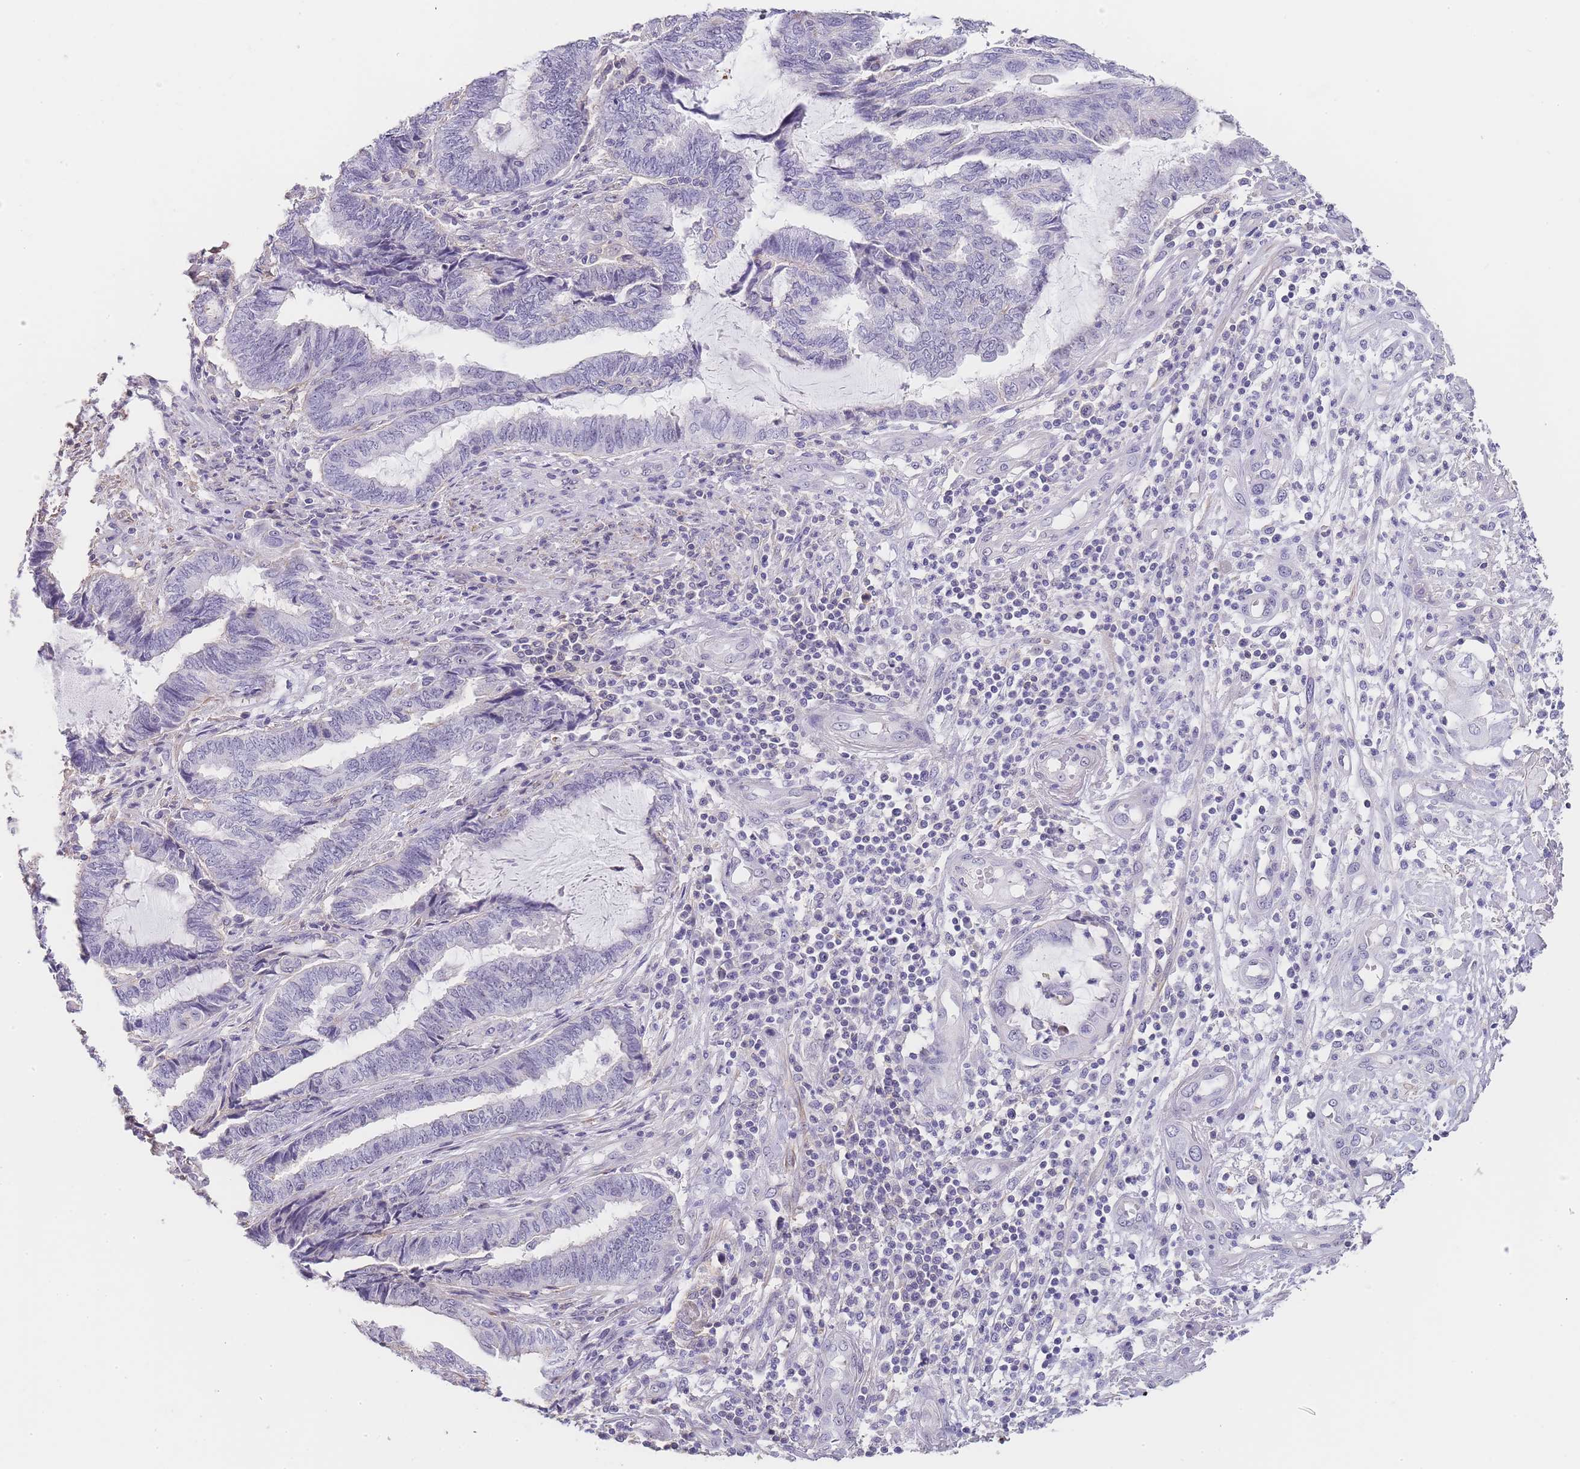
{"staining": {"intensity": "negative", "quantity": "none", "location": "none"}, "tissue": "endometrial cancer", "cell_type": "Tumor cells", "image_type": "cancer", "snomed": [{"axis": "morphology", "description": "Adenocarcinoma, NOS"}, {"axis": "topography", "description": "Uterus"}, {"axis": "topography", "description": "Endometrium"}], "caption": "Immunohistochemistry (IHC) image of neoplastic tissue: endometrial cancer (adenocarcinoma) stained with DAB (3,3'-diaminobenzidine) demonstrates no significant protein staining in tumor cells.", "gene": "NOP14", "patient": {"sex": "female", "age": 70}}